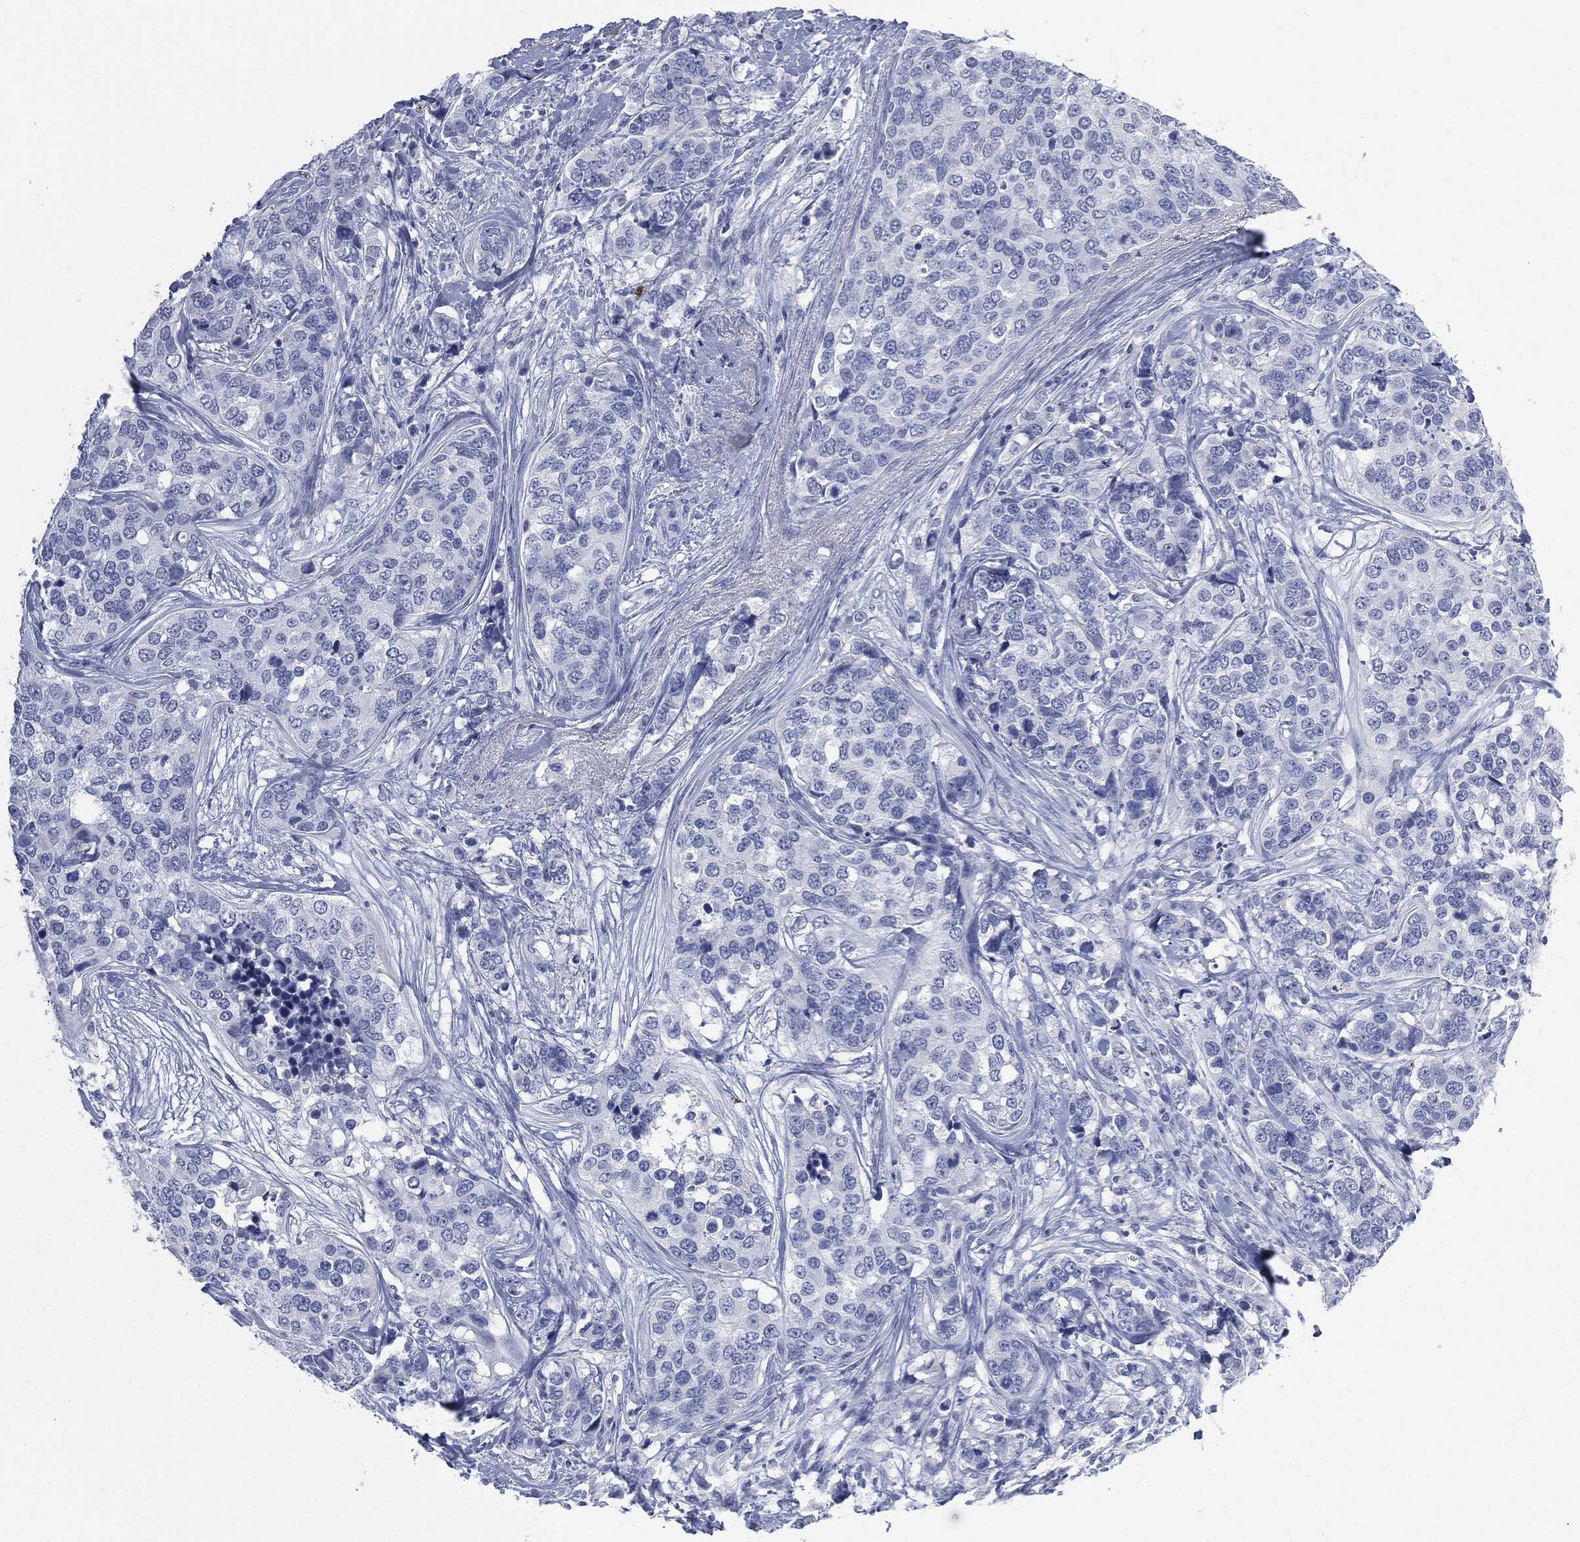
{"staining": {"intensity": "negative", "quantity": "none", "location": "none"}, "tissue": "breast cancer", "cell_type": "Tumor cells", "image_type": "cancer", "snomed": [{"axis": "morphology", "description": "Lobular carcinoma"}, {"axis": "topography", "description": "Breast"}], "caption": "This is a histopathology image of IHC staining of breast lobular carcinoma, which shows no expression in tumor cells. The staining is performed using DAB (3,3'-diaminobenzidine) brown chromogen with nuclei counter-stained in using hematoxylin.", "gene": "CEACAM8", "patient": {"sex": "female", "age": 59}}